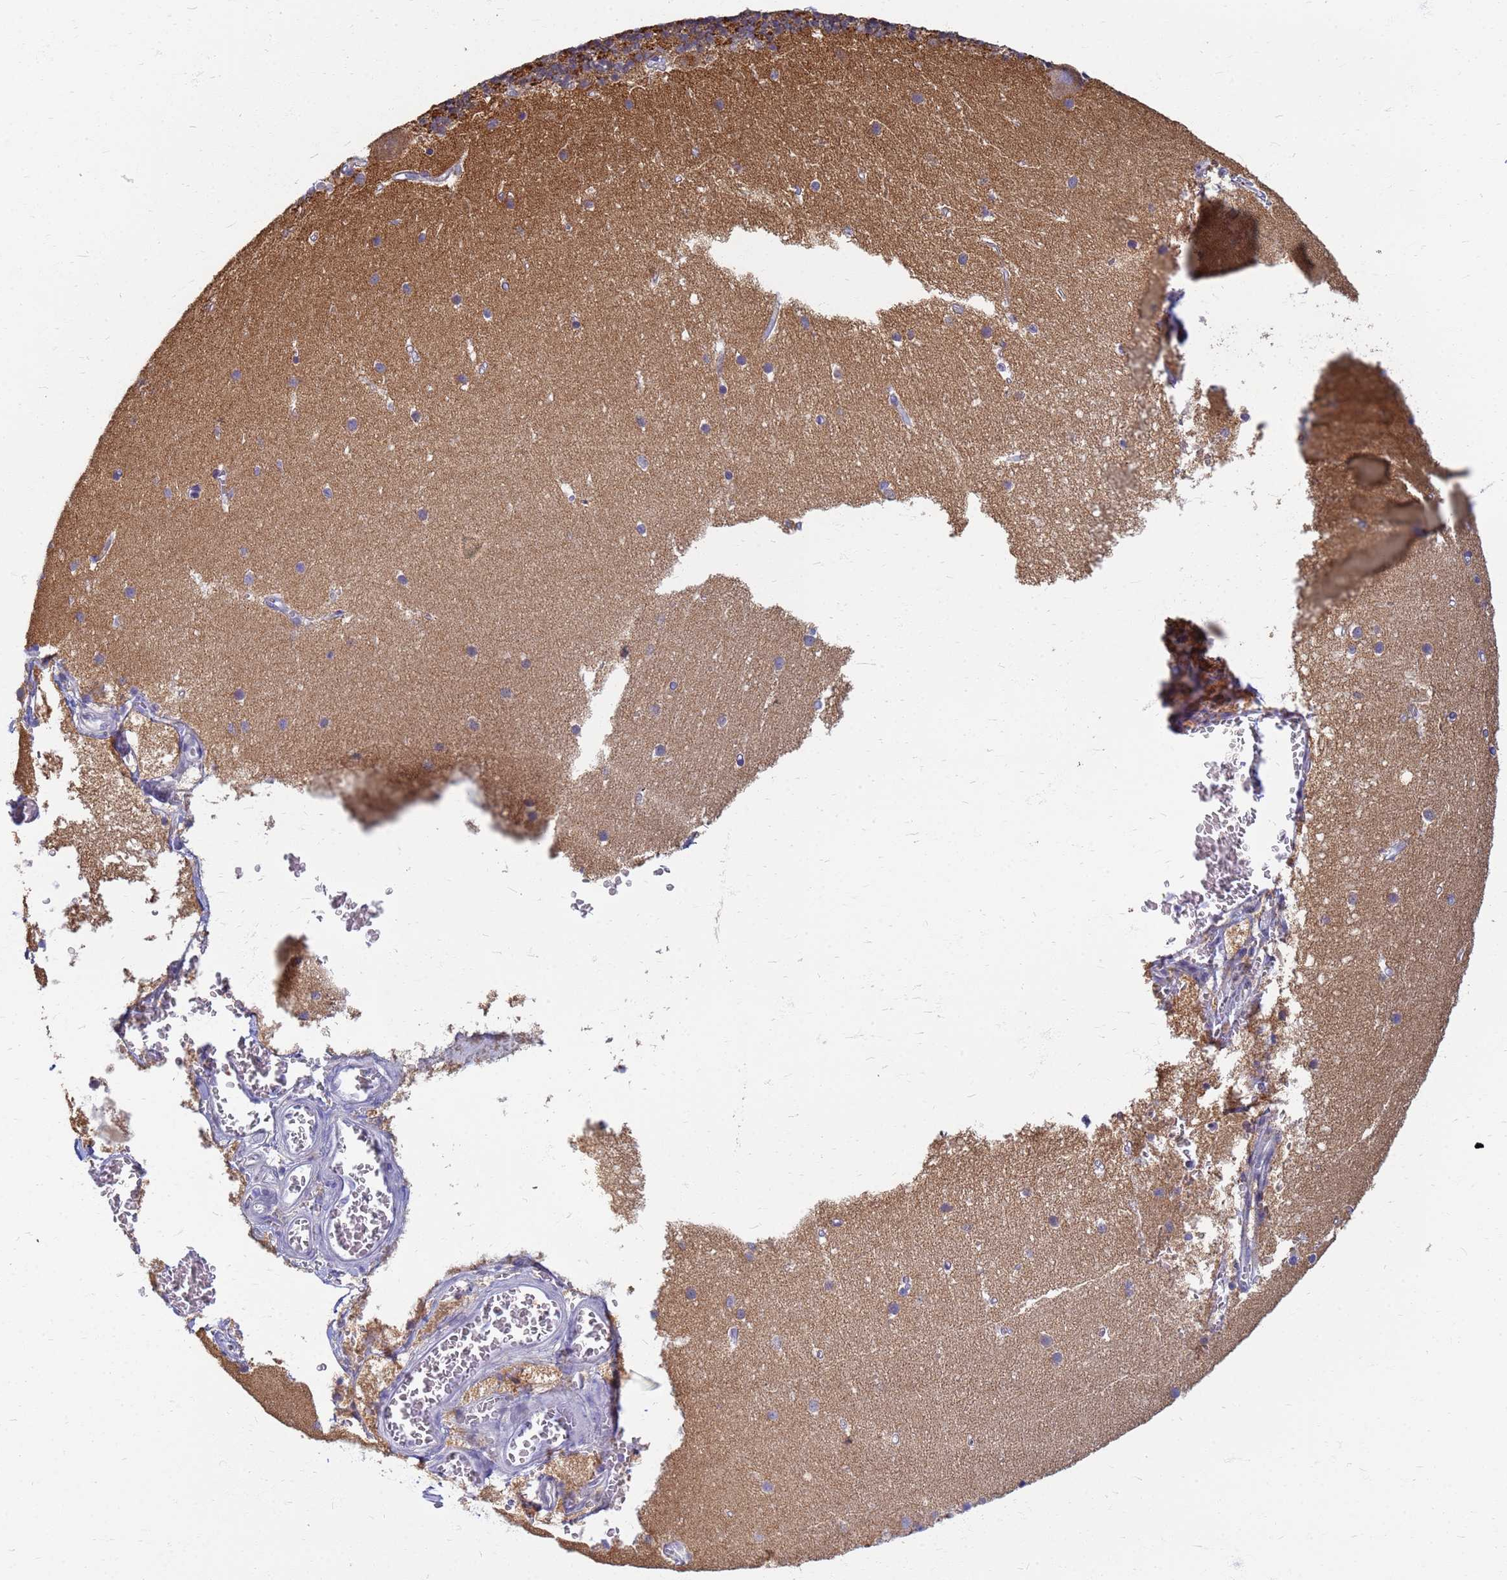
{"staining": {"intensity": "moderate", "quantity": "25%-75%", "location": "cytoplasmic/membranous"}, "tissue": "cerebellum", "cell_type": "Cells in granular layer", "image_type": "normal", "snomed": [{"axis": "morphology", "description": "Normal tissue, NOS"}, {"axis": "topography", "description": "Cerebellum"}], "caption": "Immunohistochemical staining of normal cerebellum demonstrates 25%-75% levels of moderate cytoplasmic/membranous protein staining in about 25%-75% of cells in granular layer.", "gene": "ATP6V1E1", "patient": {"sex": "male", "age": 54}}